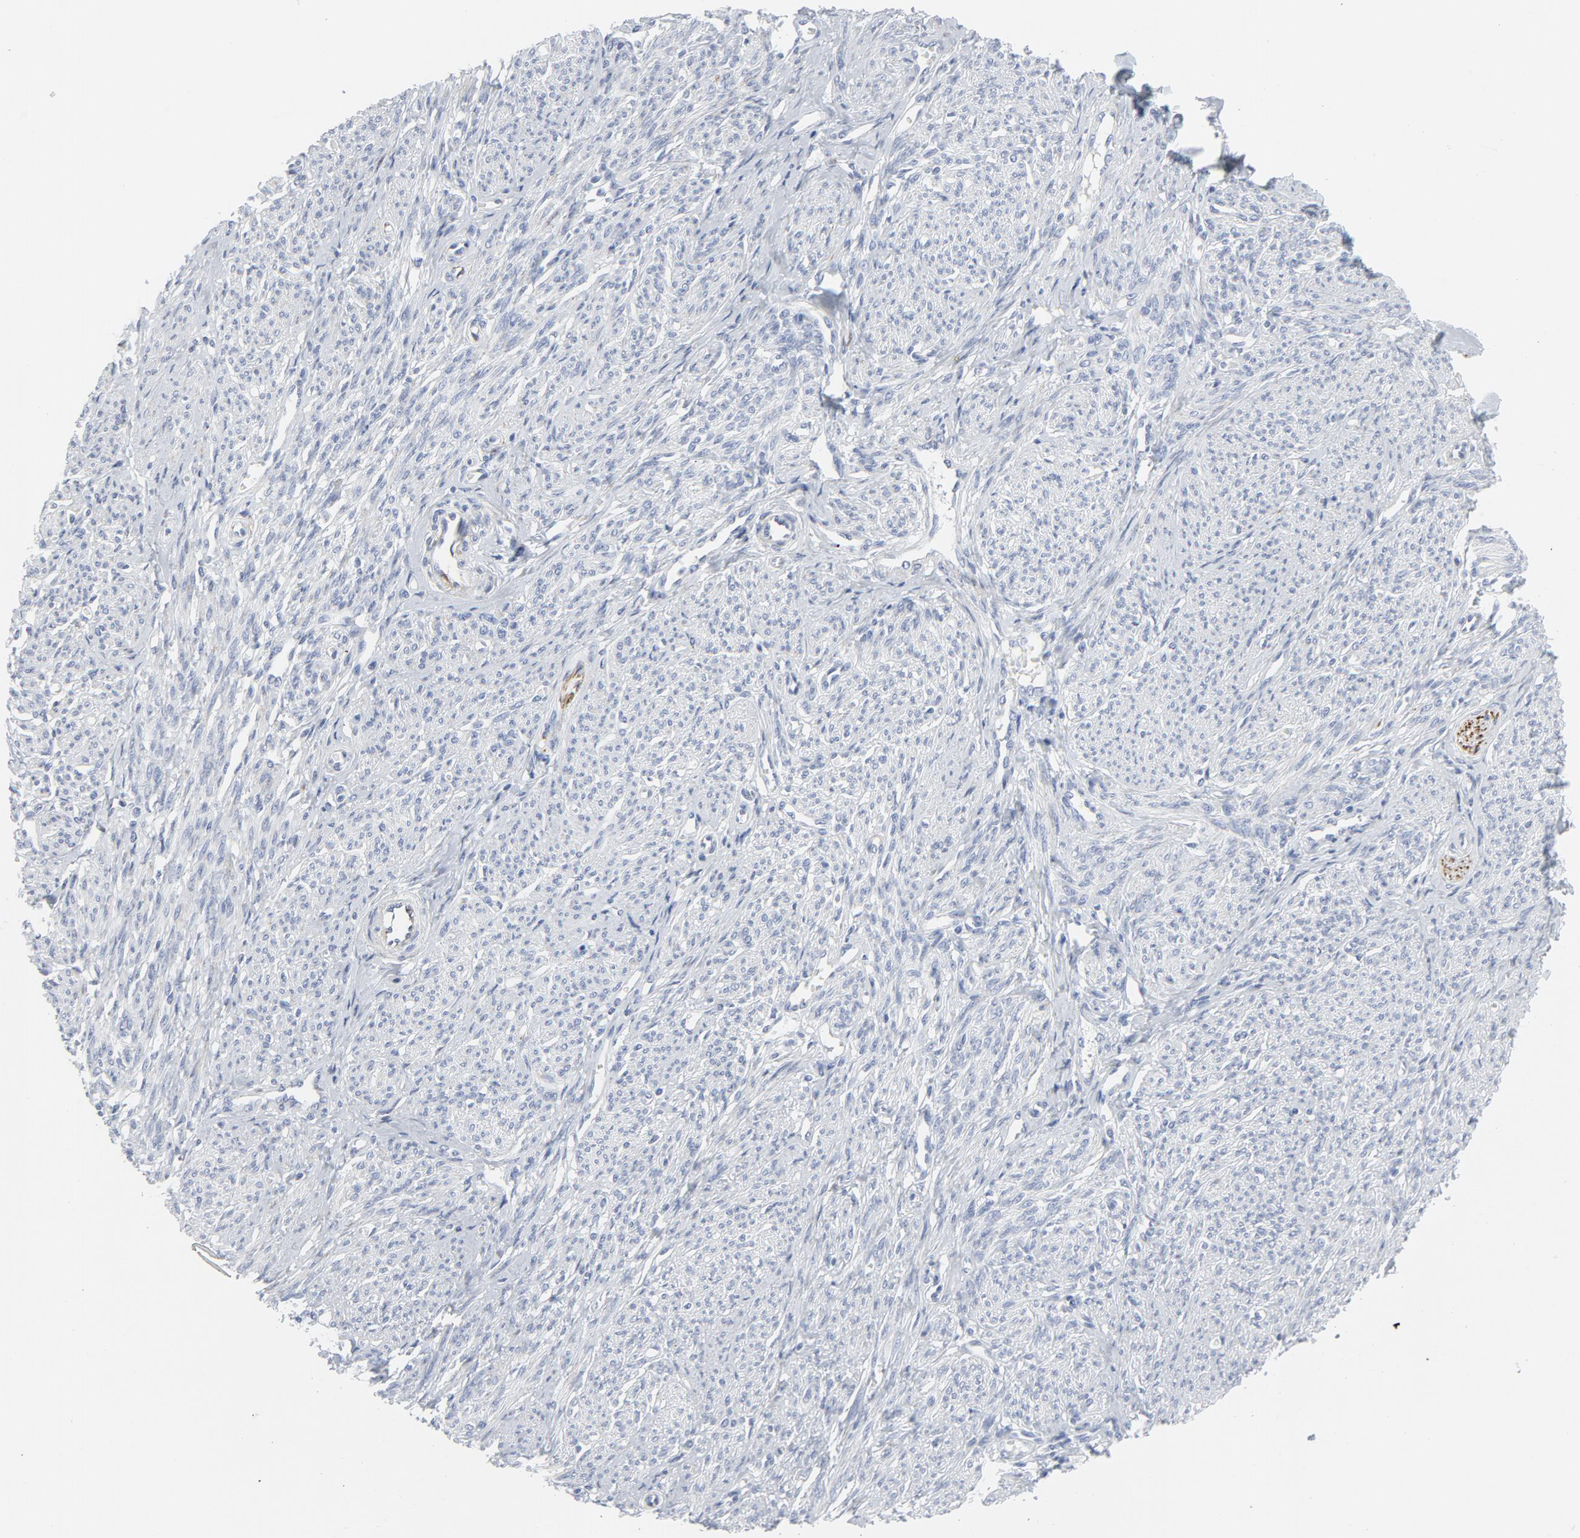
{"staining": {"intensity": "negative", "quantity": "none", "location": "none"}, "tissue": "smooth muscle", "cell_type": "Smooth muscle cells", "image_type": "normal", "snomed": [{"axis": "morphology", "description": "Normal tissue, NOS"}, {"axis": "topography", "description": "Smooth muscle"}], "caption": "This is an IHC micrograph of benign human smooth muscle. There is no positivity in smooth muscle cells.", "gene": "TUBB1", "patient": {"sex": "female", "age": 65}}